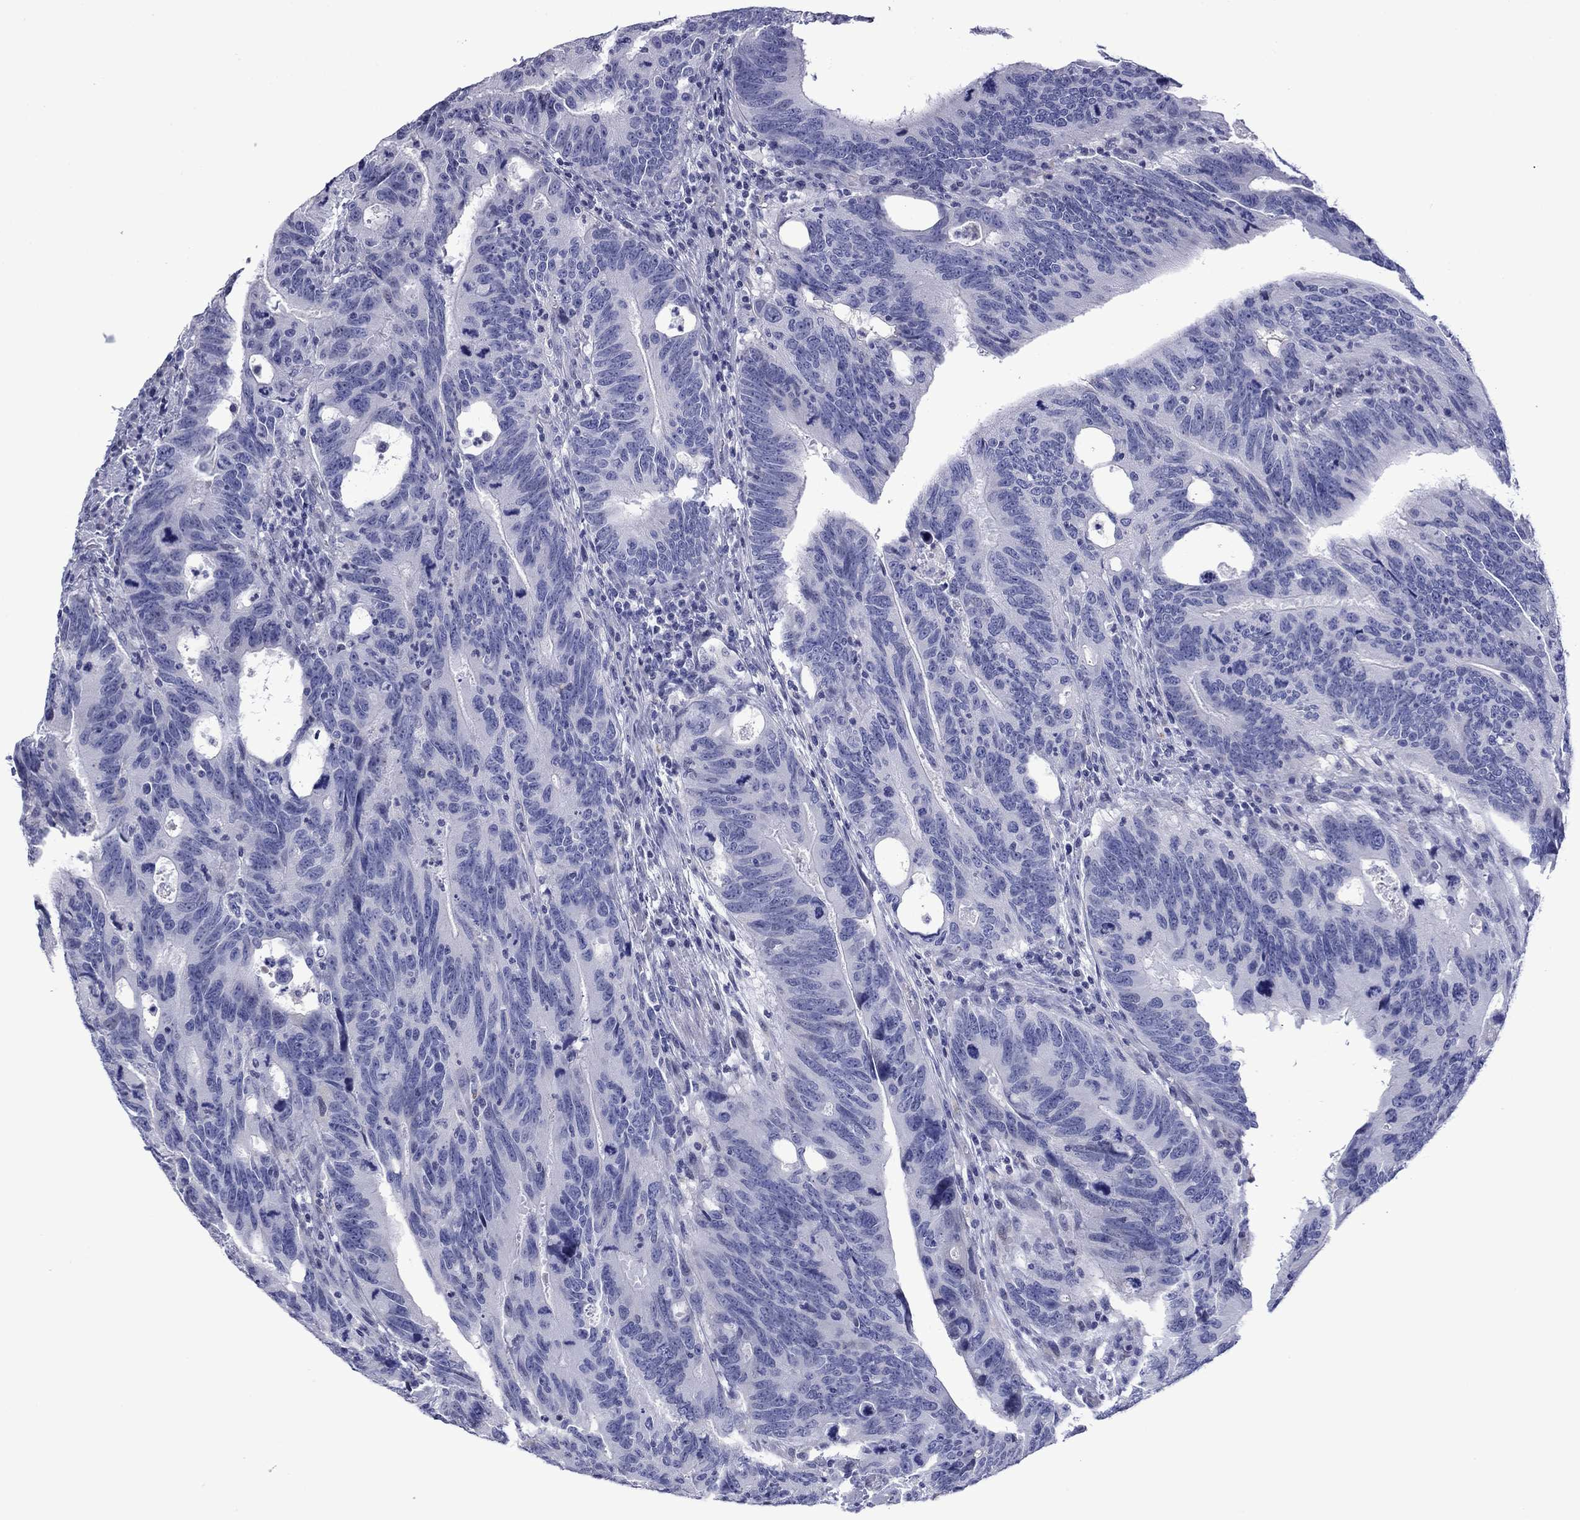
{"staining": {"intensity": "negative", "quantity": "none", "location": "none"}, "tissue": "colorectal cancer", "cell_type": "Tumor cells", "image_type": "cancer", "snomed": [{"axis": "morphology", "description": "Adenocarcinoma, NOS"}, {"axis": "topography", "description": "Colon"}], "caption": "A high-resolution photomicrograph shows immunohistochemistry (IHC) staining of colorectal cancer (adenocarcinoma), which reveals no significant positivity in tumor cells.", "gene": "PIWIL1", "patient": {"sex": "female", "age": 77}}